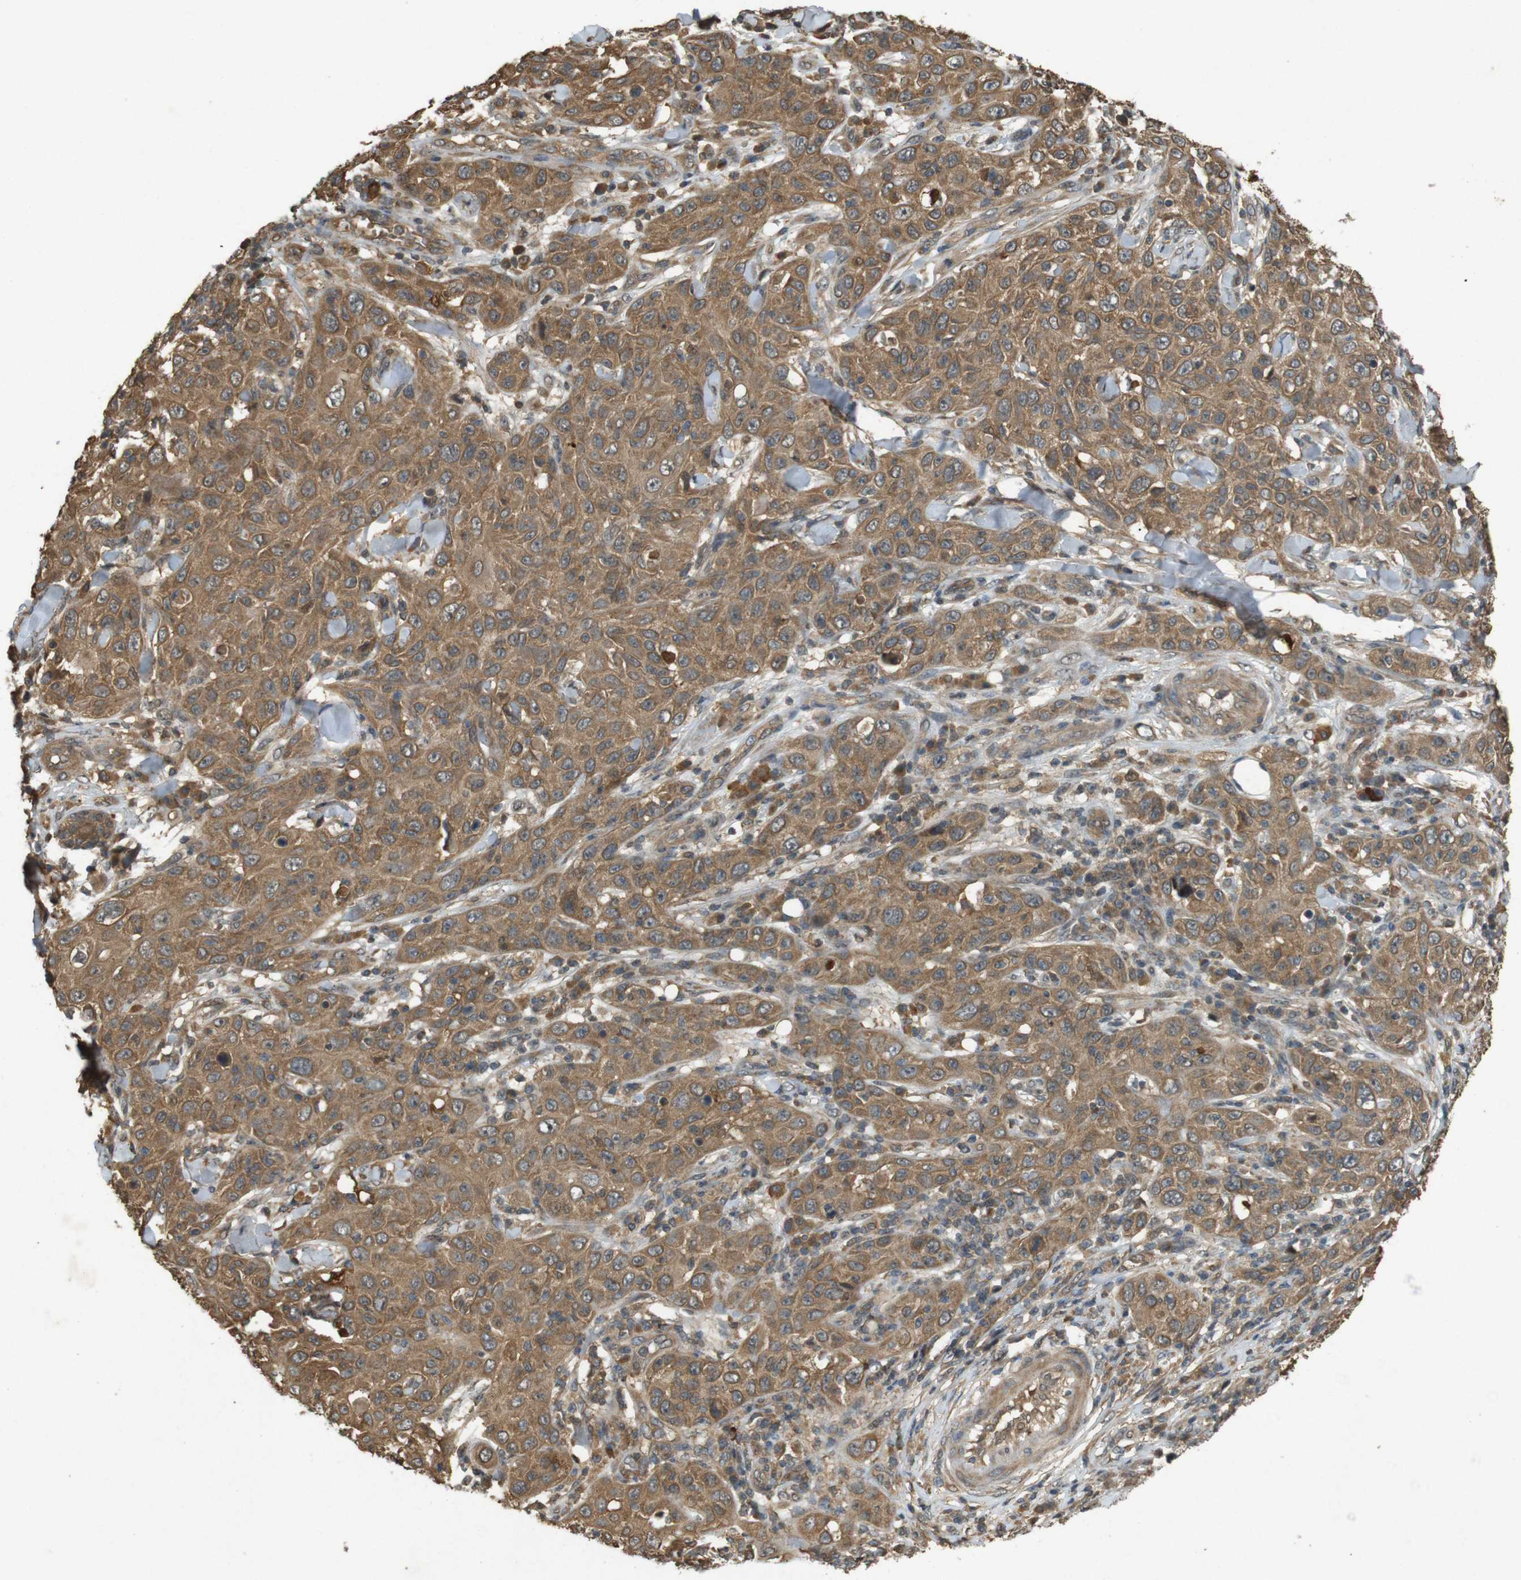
{"staining": {"intensity": "moderate", "quantity": ">75%", "location": "cytoplasmic/membranous"}, "tissue": "skin cancer", "cell_type": "Tumor cells", "image_type": "cancer", "snomed": [{"axis": "morphology", "description": "Squamous cell carcinoma, NOS"}, {"axis": "topography", "description": "Skin"}], "caption": "Protein expression analysis of human skin cancer (squamous cell carcinoma) reveals moderate cytoplasmic/membranous expression in about >75% of tumor cells.", "gene": "TAP1", "patient": {"sex": "female", "age": 88}}